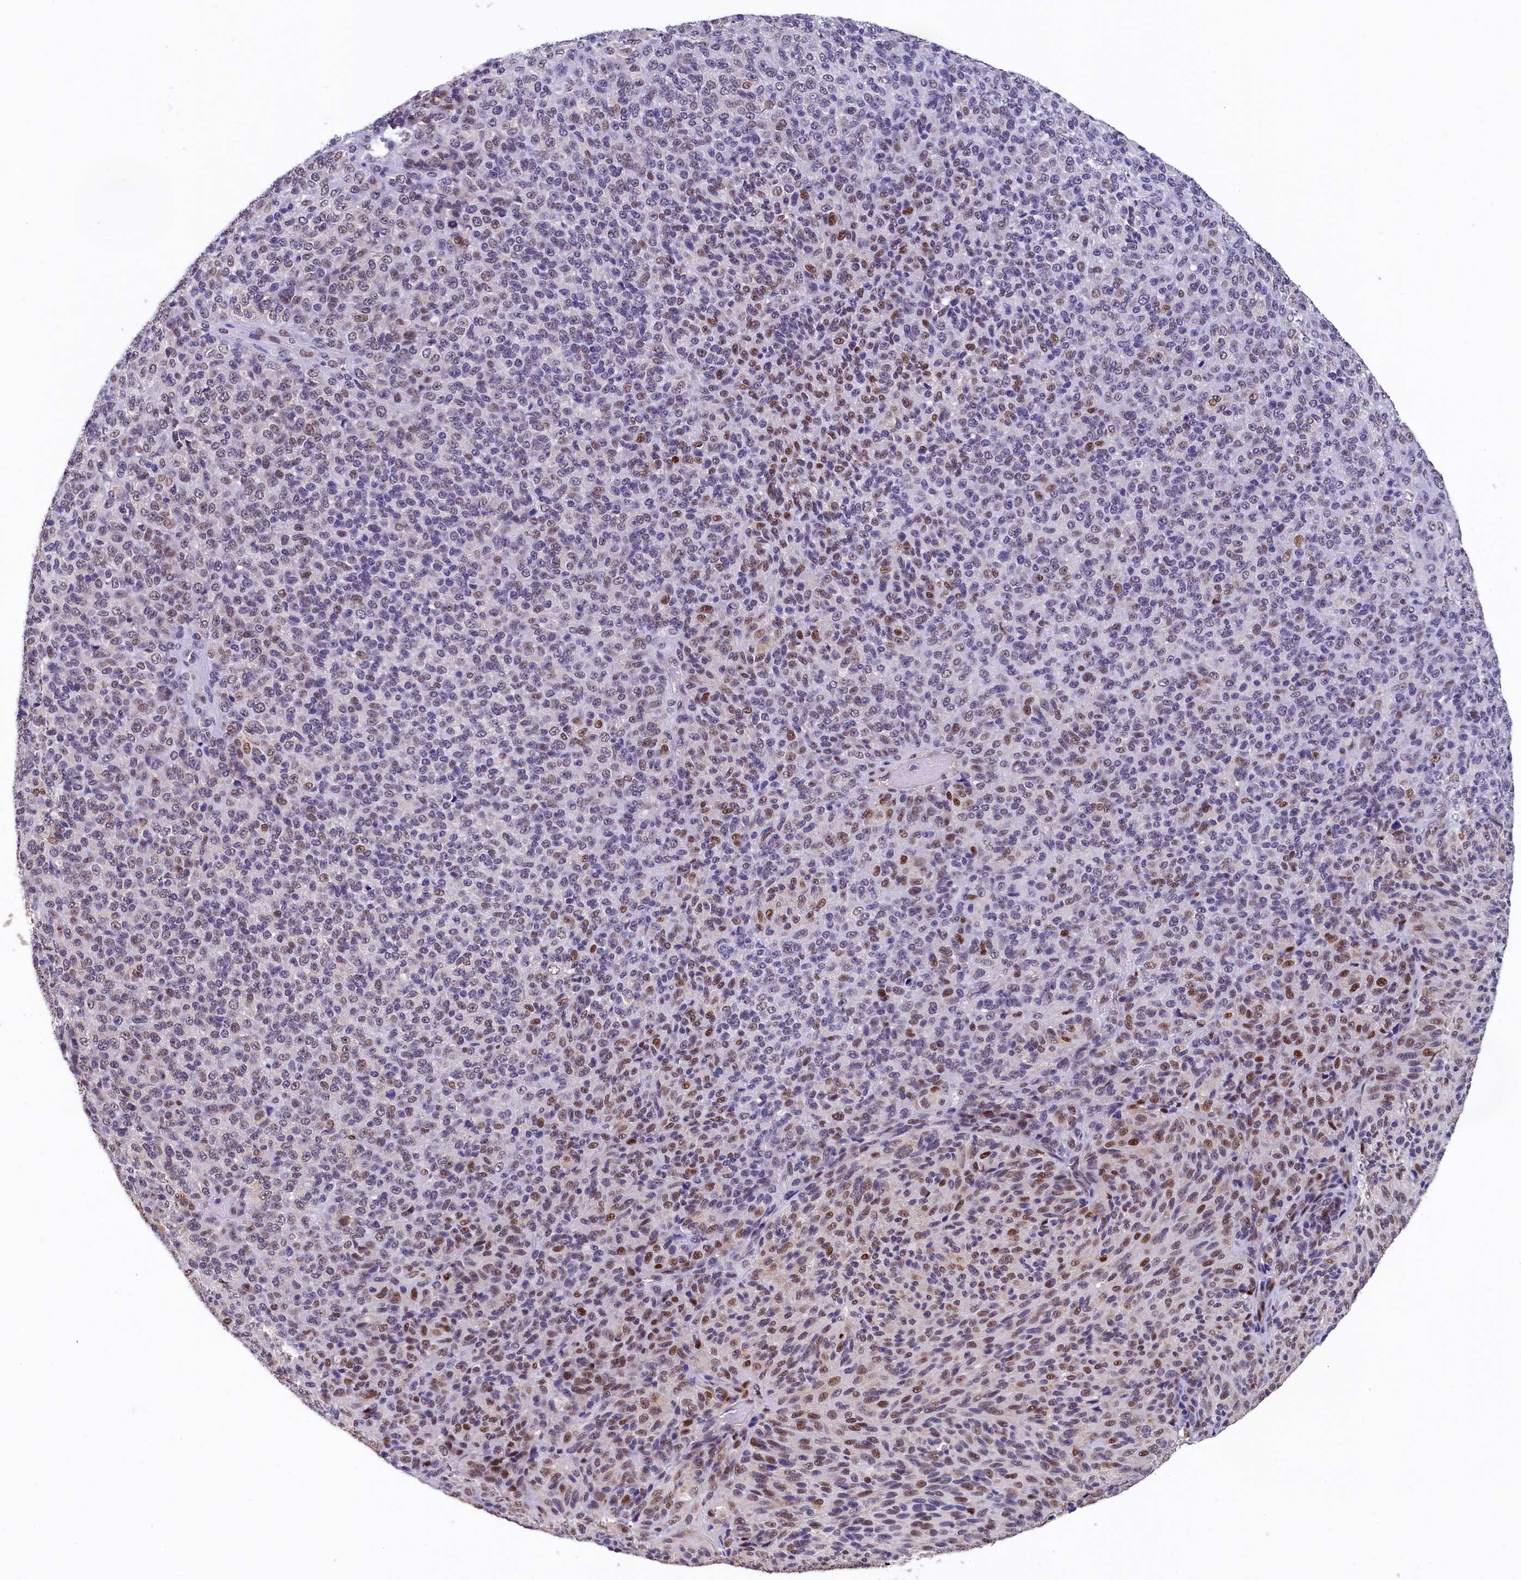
{"staining": {"intensity": "moderate", "quantity": "25%-75%", "location": "nuclear"}, "tissue": "melanoma", "cell_type": "Tumor cells", "image_type": "cancer", "snomed": [{"axis": "morphology", "description": "Malignant melanoma, Metastatic site"}, {"axis": "topography", "description": "Brain"}], "caption": "A high-resolution photomicrograph shows IHC staining of malignant melanoma (metastatic site), which exhibits moderate nuclear staining in about 25%-75% of tumor cells. Ihc stains the protein in brown and the nuclei are stained blue.", "gene": "HECTD4", "patient": {"sex": "female", "age": 56}}